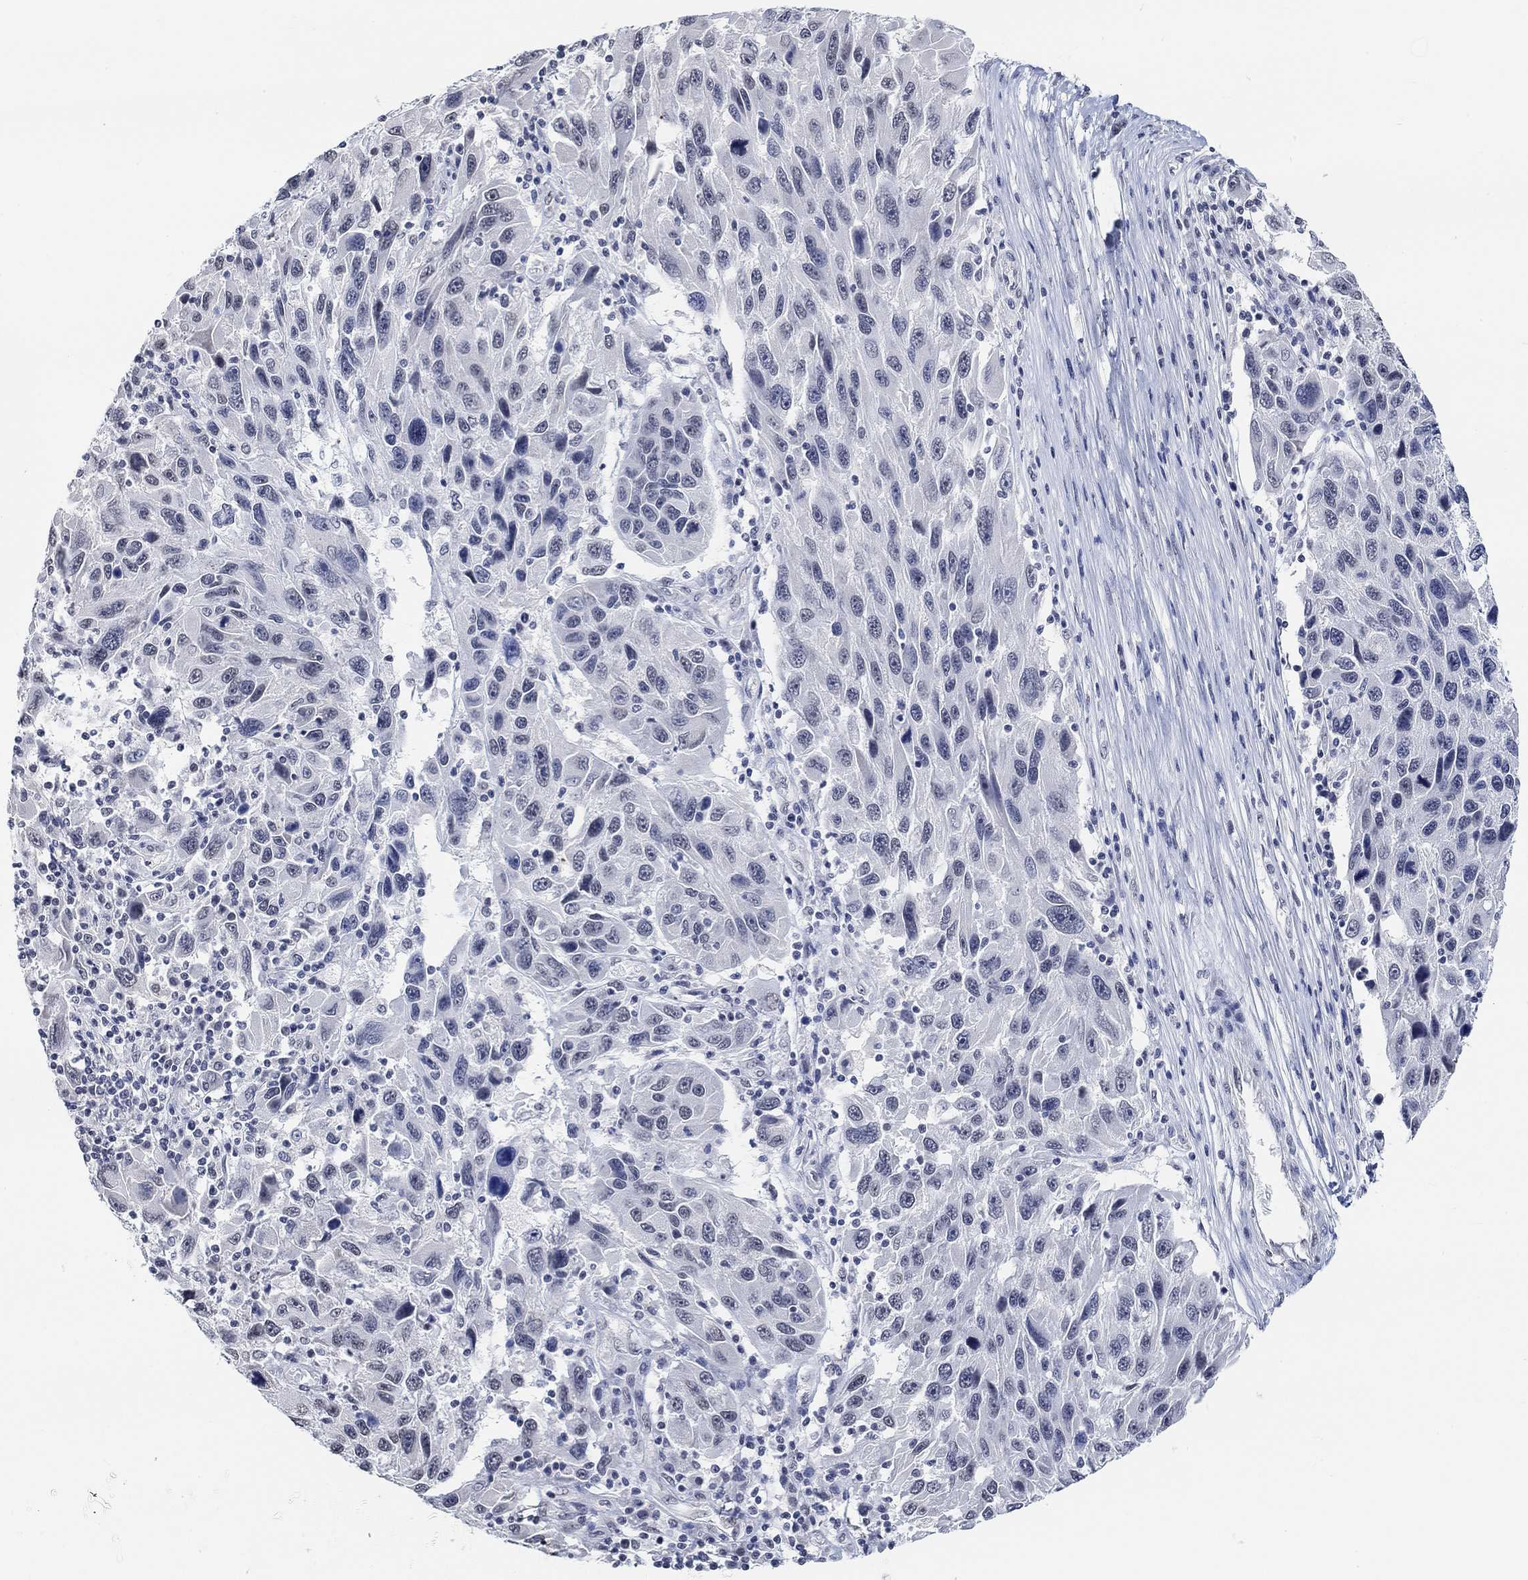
{"staining": {"intensity": "negative", "quantity": "none", "location": "none"}, "tissue": "melanoma", "cell_type": "Tumor cells", "image_type": "cancer", "snomed": [{"axis": "morphology", "description": "Malignant melanoma, NOS"}, {"axis": "topography", "description": "Skin"}], "caption": "There is no significant positivity in tumor cells of malignant melanoma.", "gene": "PURG", "patient": {"sex": "male", "age": 53}}